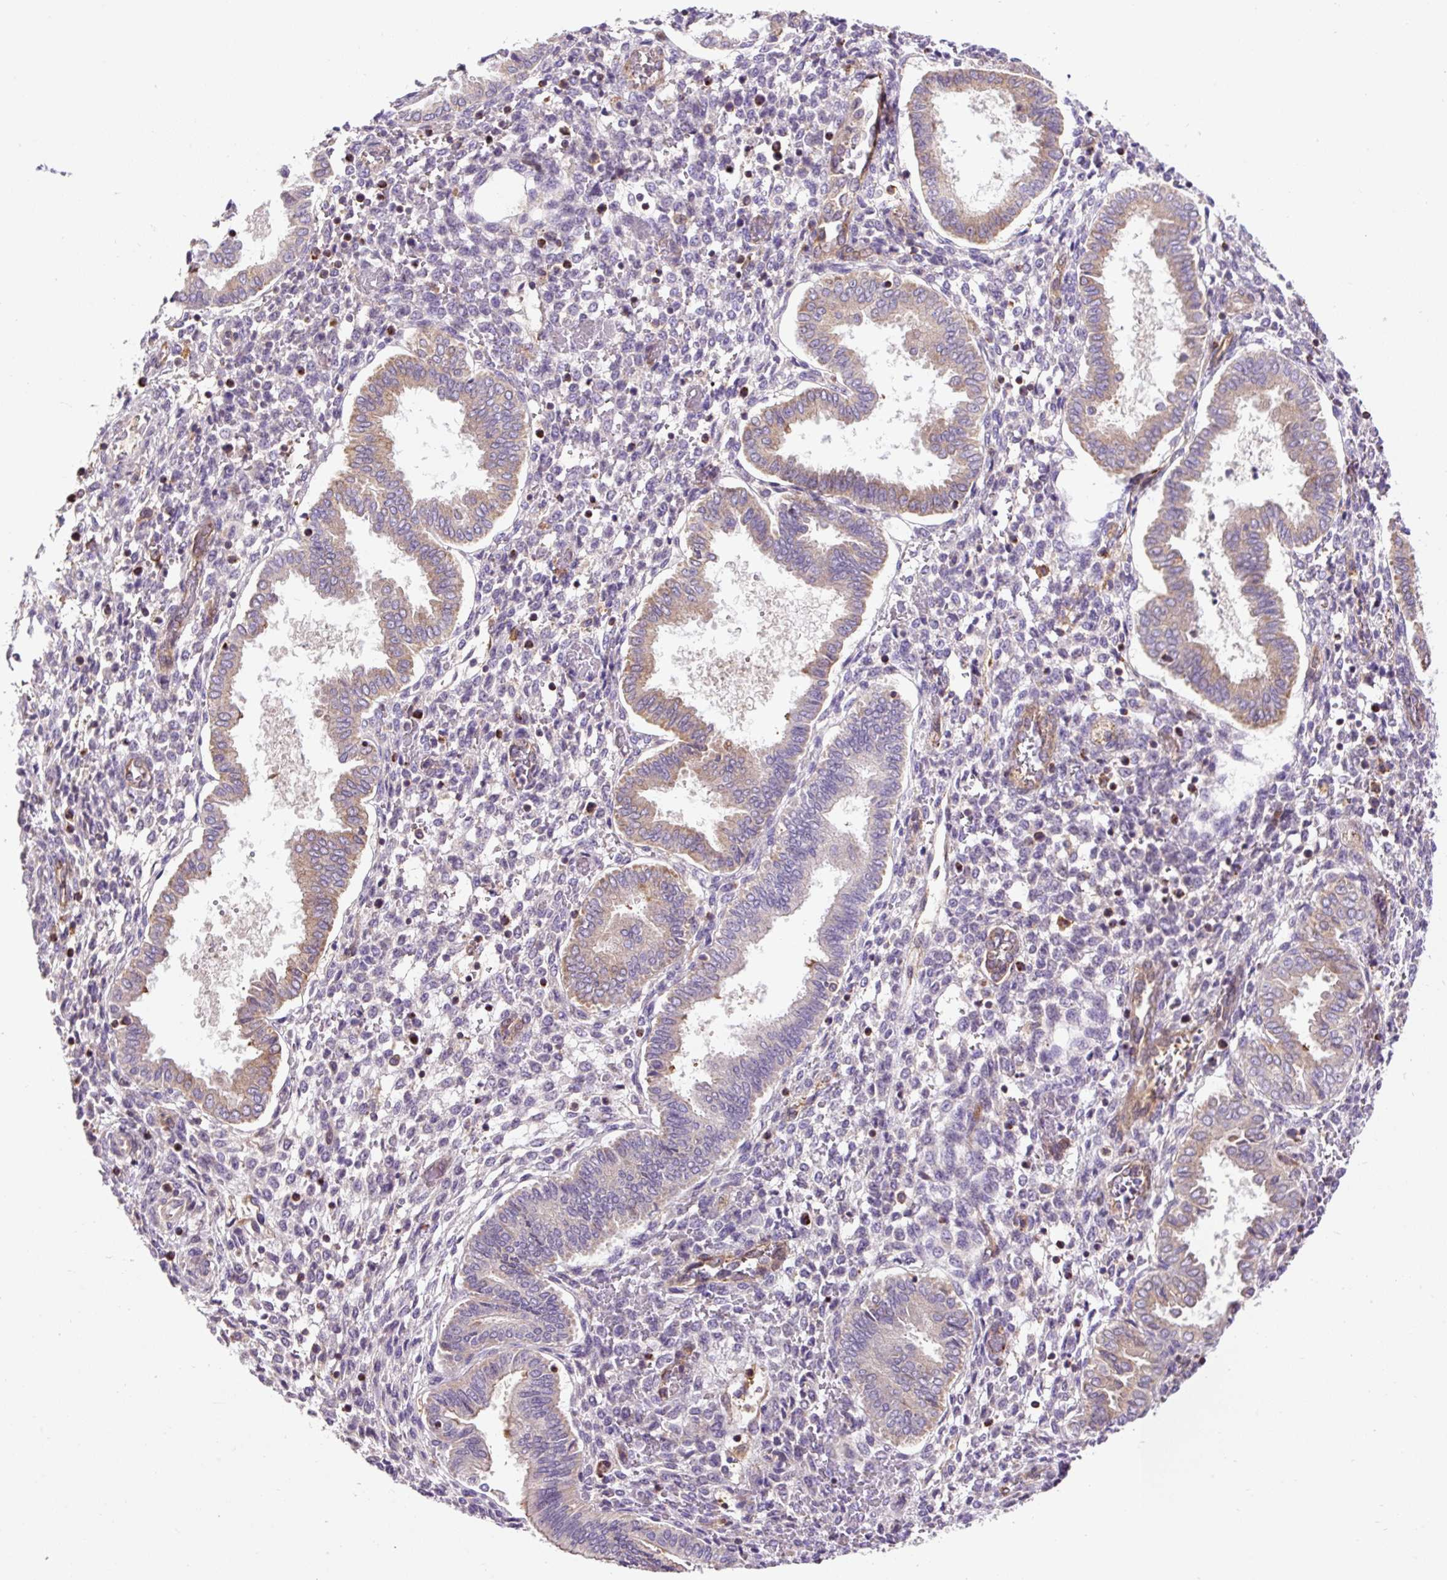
{"staining": {"intensity": "negative", "quantity": "none", "location": "none"}, "tissue": "endometrium", "cell_type": "Cells in endometrial stroma", "image_type": "normal", "snomed": [{"axis": "morphology", "description": "Normal tissue, NOS"}, {"axis": "topography", "description": "Endometrium"}], "caption": "High power microscopy photomicrograph of an IHC photomicrograph of normal endometrium, revealing no significant expression in cells in endometrial stroma.", "gene": "PCDHGB3", "patient": {"sex": "female", "age": 24}}